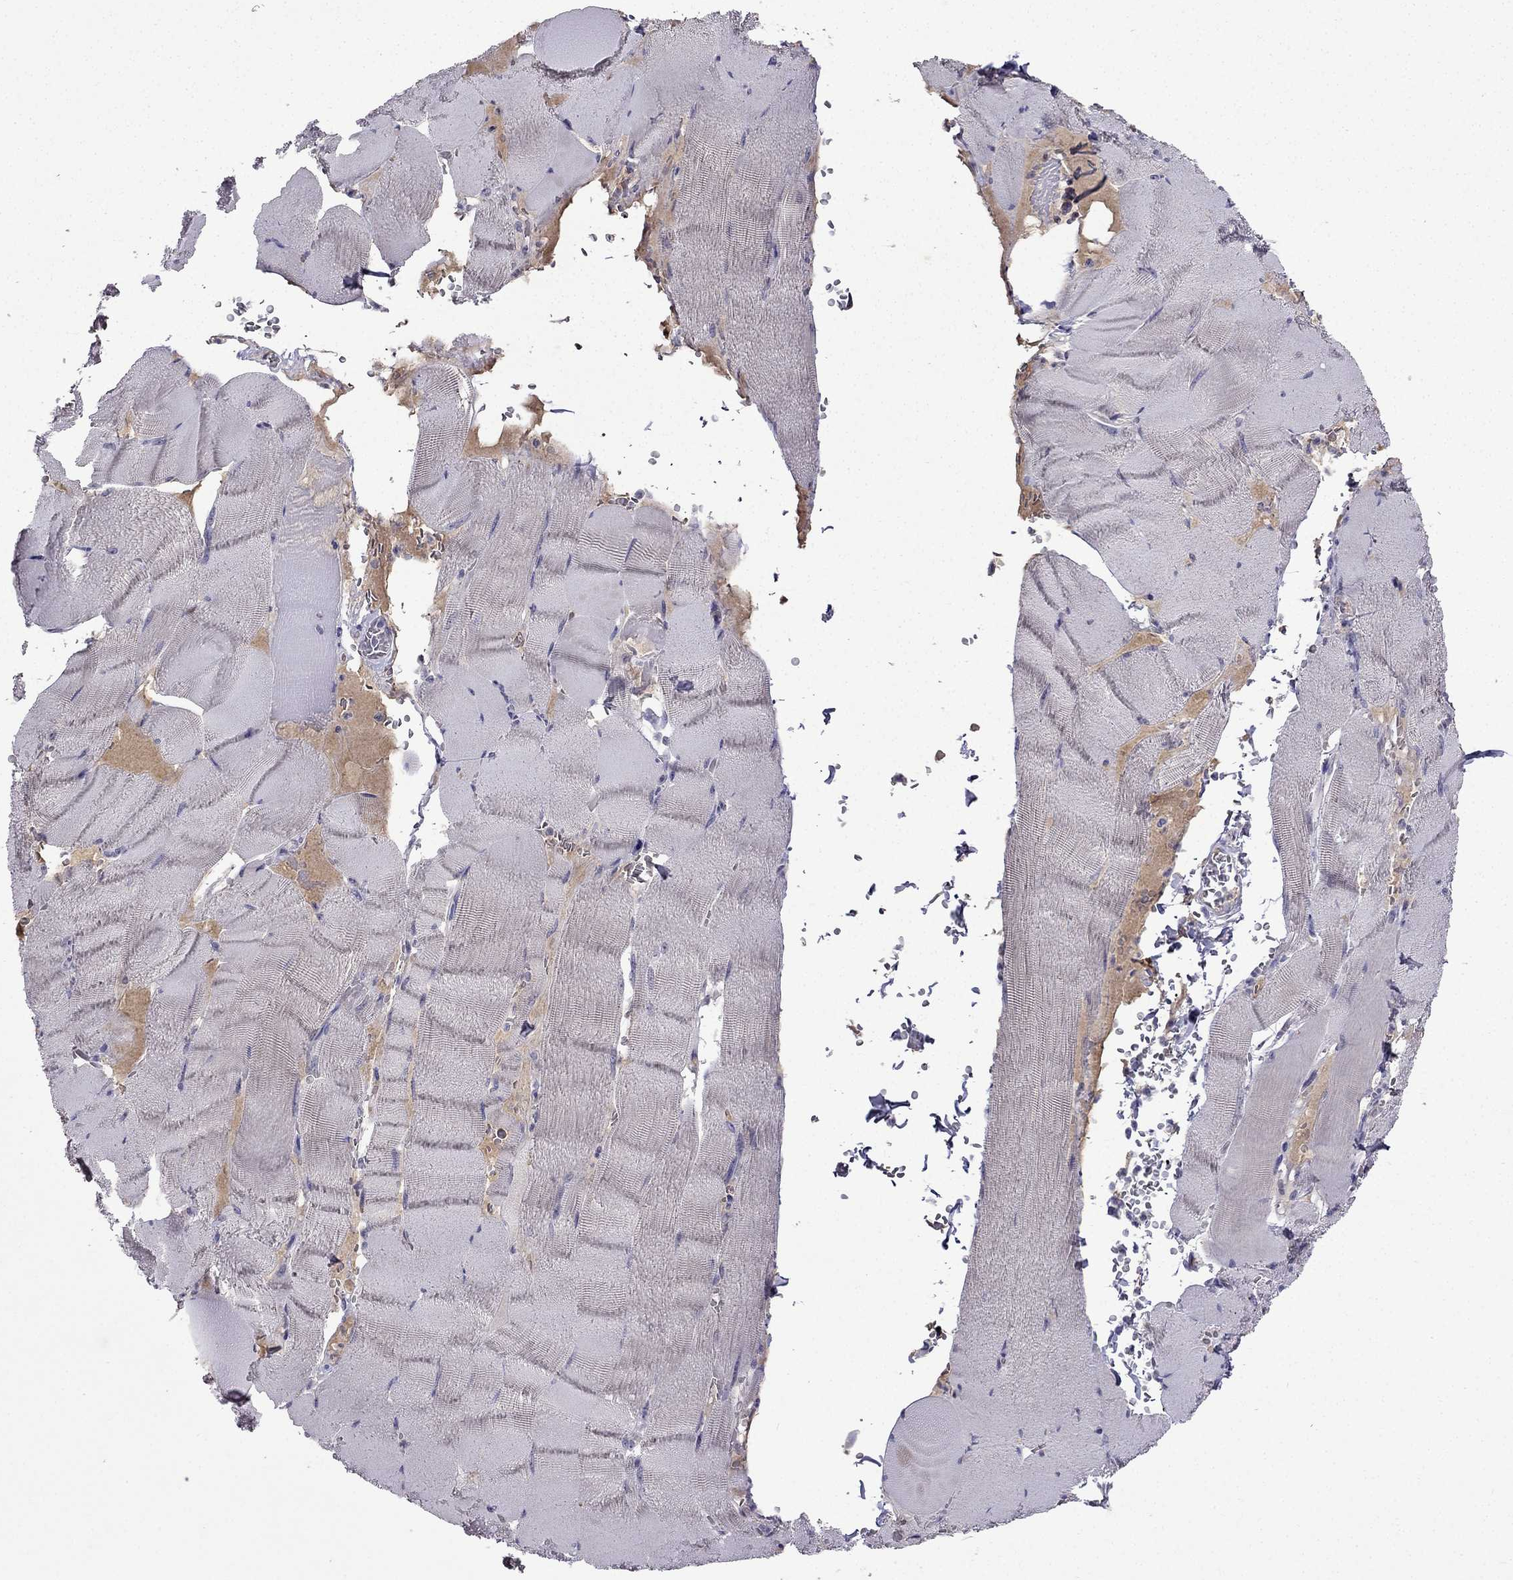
{"staining": {"intensity": "negative", "quantity": "none", "location": "none"}, "tissue": "skeletal muscle", "cell_type": "Myocytes", "image_type": "normal", "snomed": [{"axis": "morphology", "description": "Normal tissue, NOS"}, {"axis": "topography", "description": "Skeletal muscle"}], "caption": "Immunohistochemistry (IHC) of benign skeletal muscle exhibits no staining in myocytes. Brightfield microscopy of IHC stained with DAB (3,3'-diaminobenzidine) (brown) and hematoxylin (blue), captured at high magnification.", "gene": "UHRF1", "patient": {"sex": "male", "age": 56}}